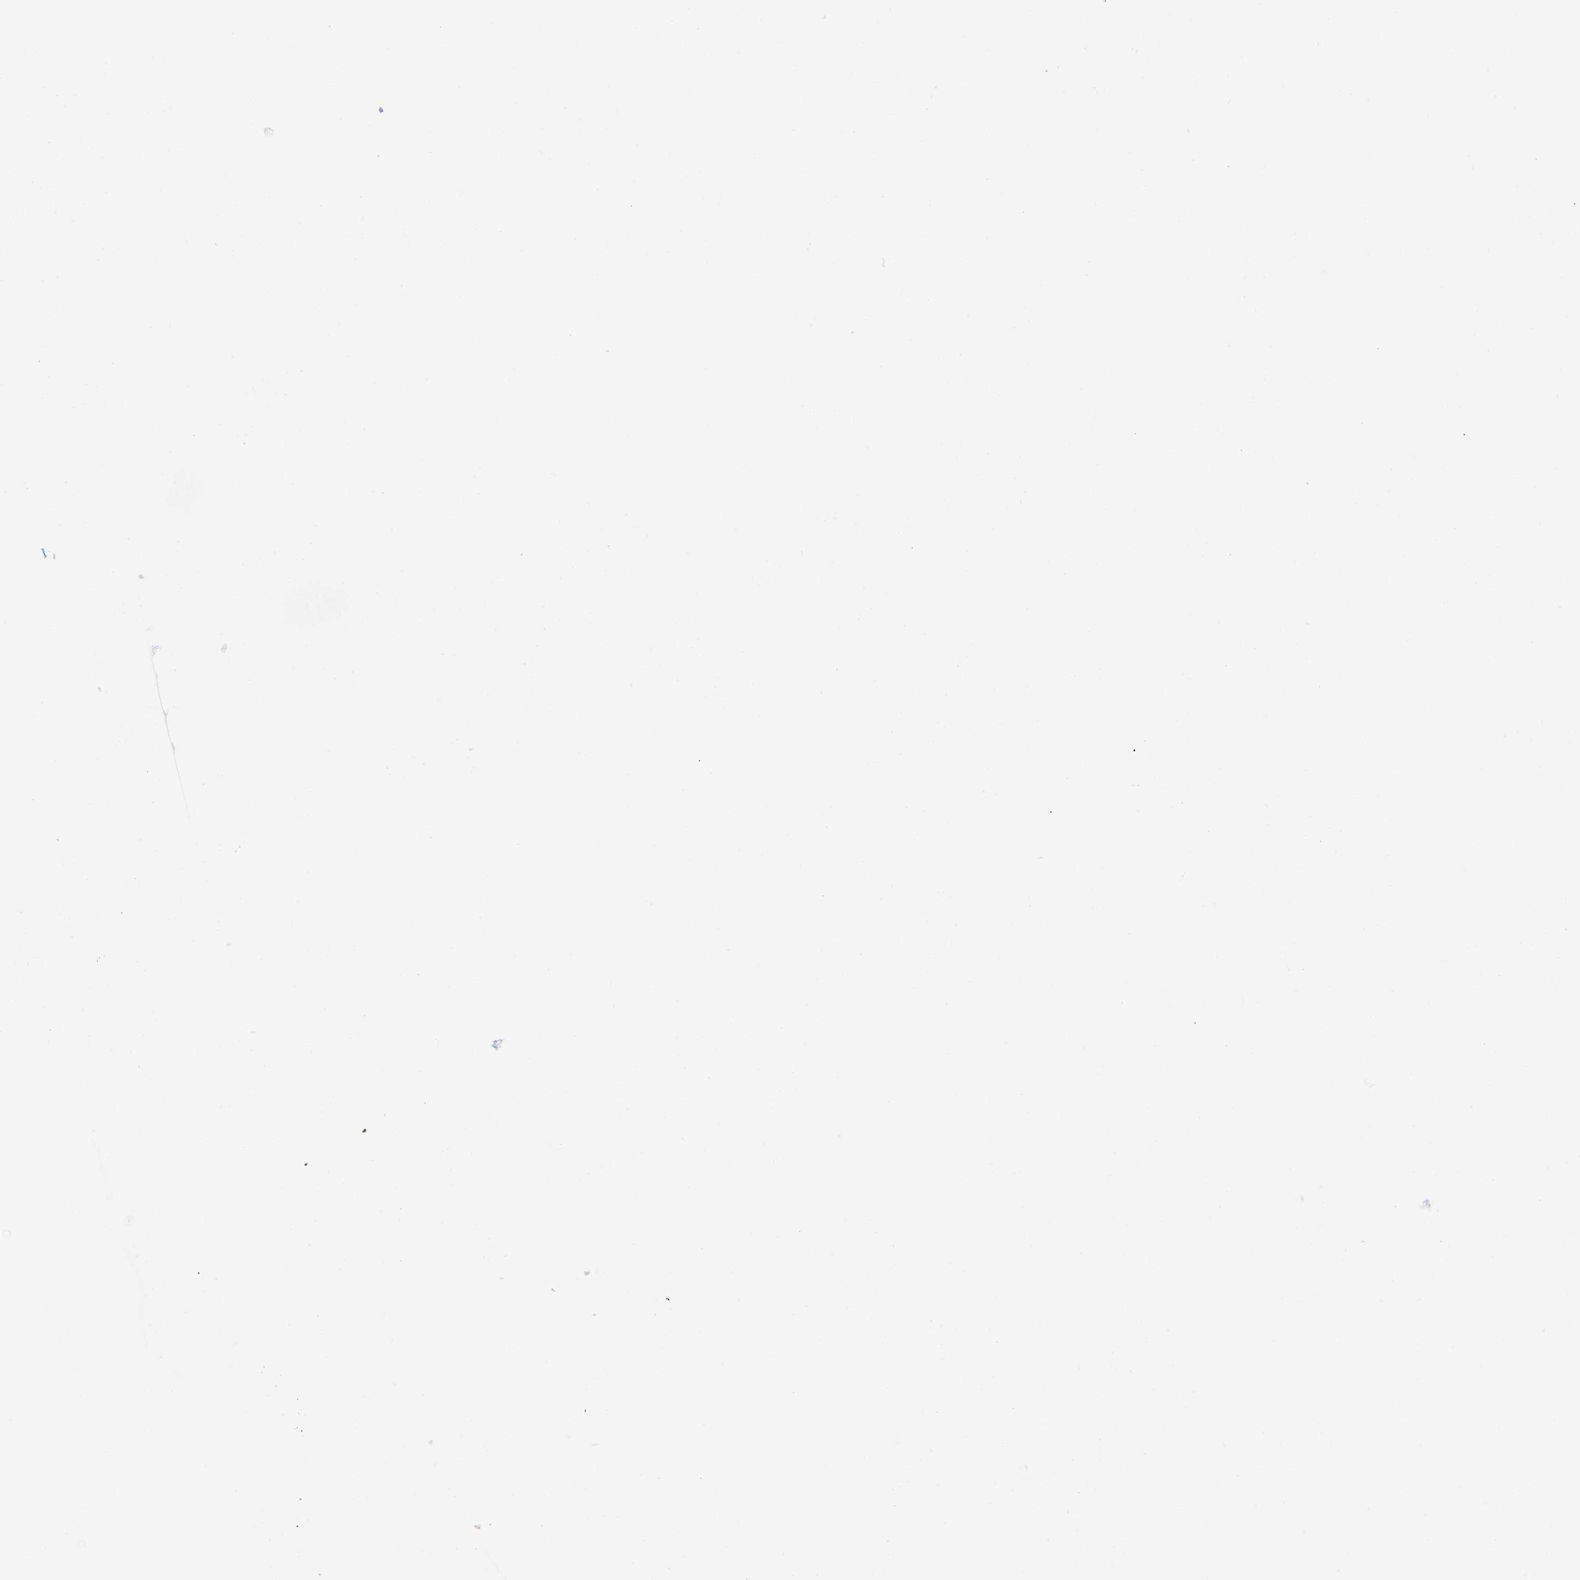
{"staining": {"intensity": "moderate", "quantity": ">75%", "location": "cytoplasmic/membranous"}, "tissue": "pancreatic cancer", "cell_type": "Tumor cells", "image_type": "cancer", "snomed": [{"axis": "morphology", "description": "Adenocarcinoma, NOS"}, {"axis": "topography", "description": "Pancreas"}], "caption": "Protein staining exhibits moderate cytoplasmic/membranous expression in about >75% of tumor cells in pancreatic cancer. The staining is performed using DAB brown chromogen to label protein expression. The nuclei are counter-stained blue using hematoxylin.", "gene": "GGCX", "patient": {"sex": "female", "age": 70}}